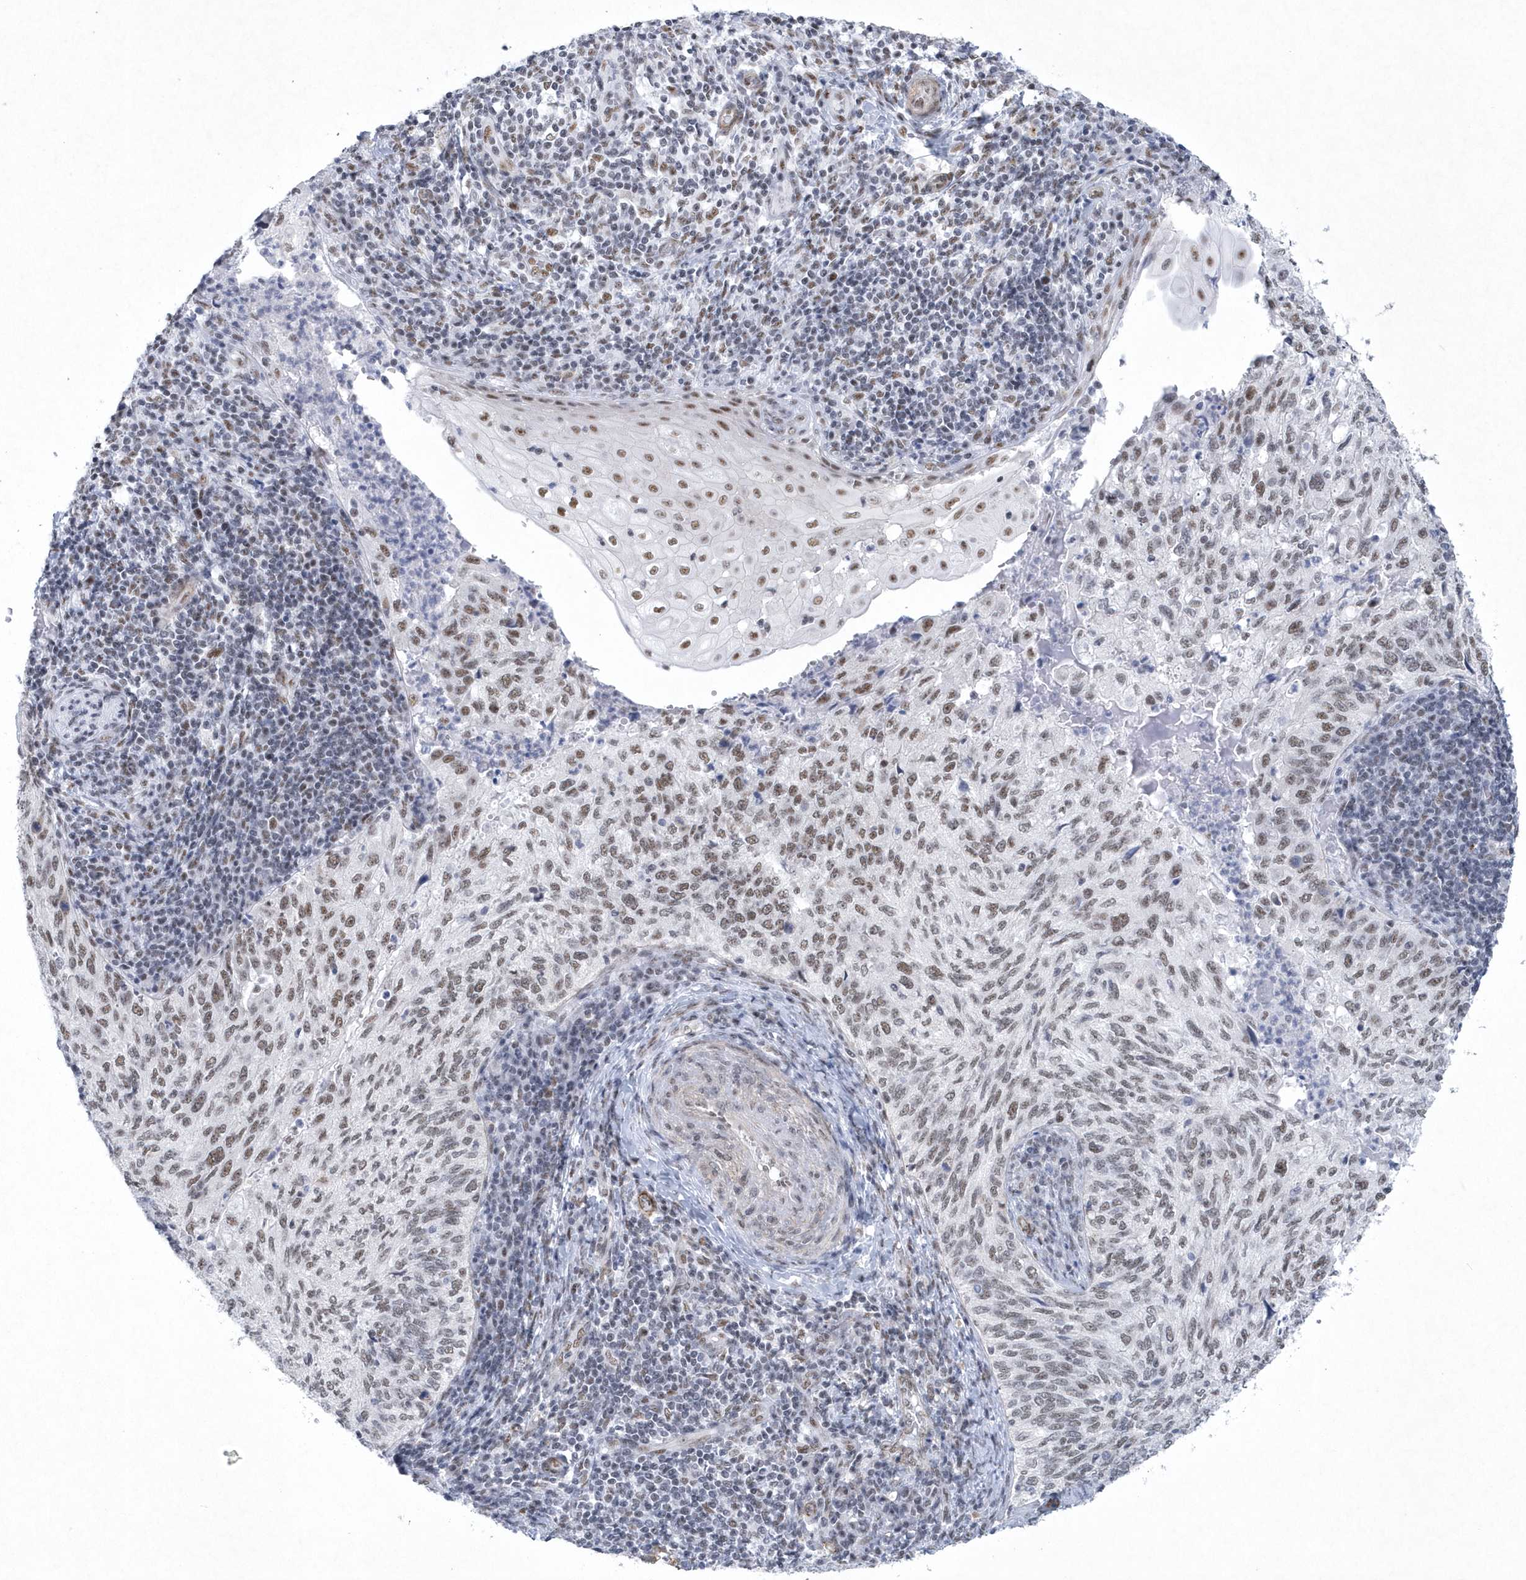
{"staining": {"intensity": "moderate", "quantity": ">75%", "location": "nuclear"}, "tissue": "cervical cancer", "cell_type": "Tumor cells", "image_type": "cancer", "snomed": [{"axis": "morphology", "description": "Squamous cell carcinoma, NOS"}, {"axis": "topography", "description": "Cervix"}], "caption": "A brown stain shows moderate nuclear positivity of a protein in human cervical cancer (squamous cell carcinoma) tumor cells.", "gene": "DCLRE1A", "patient": {"sex": "female", "age": 30}}